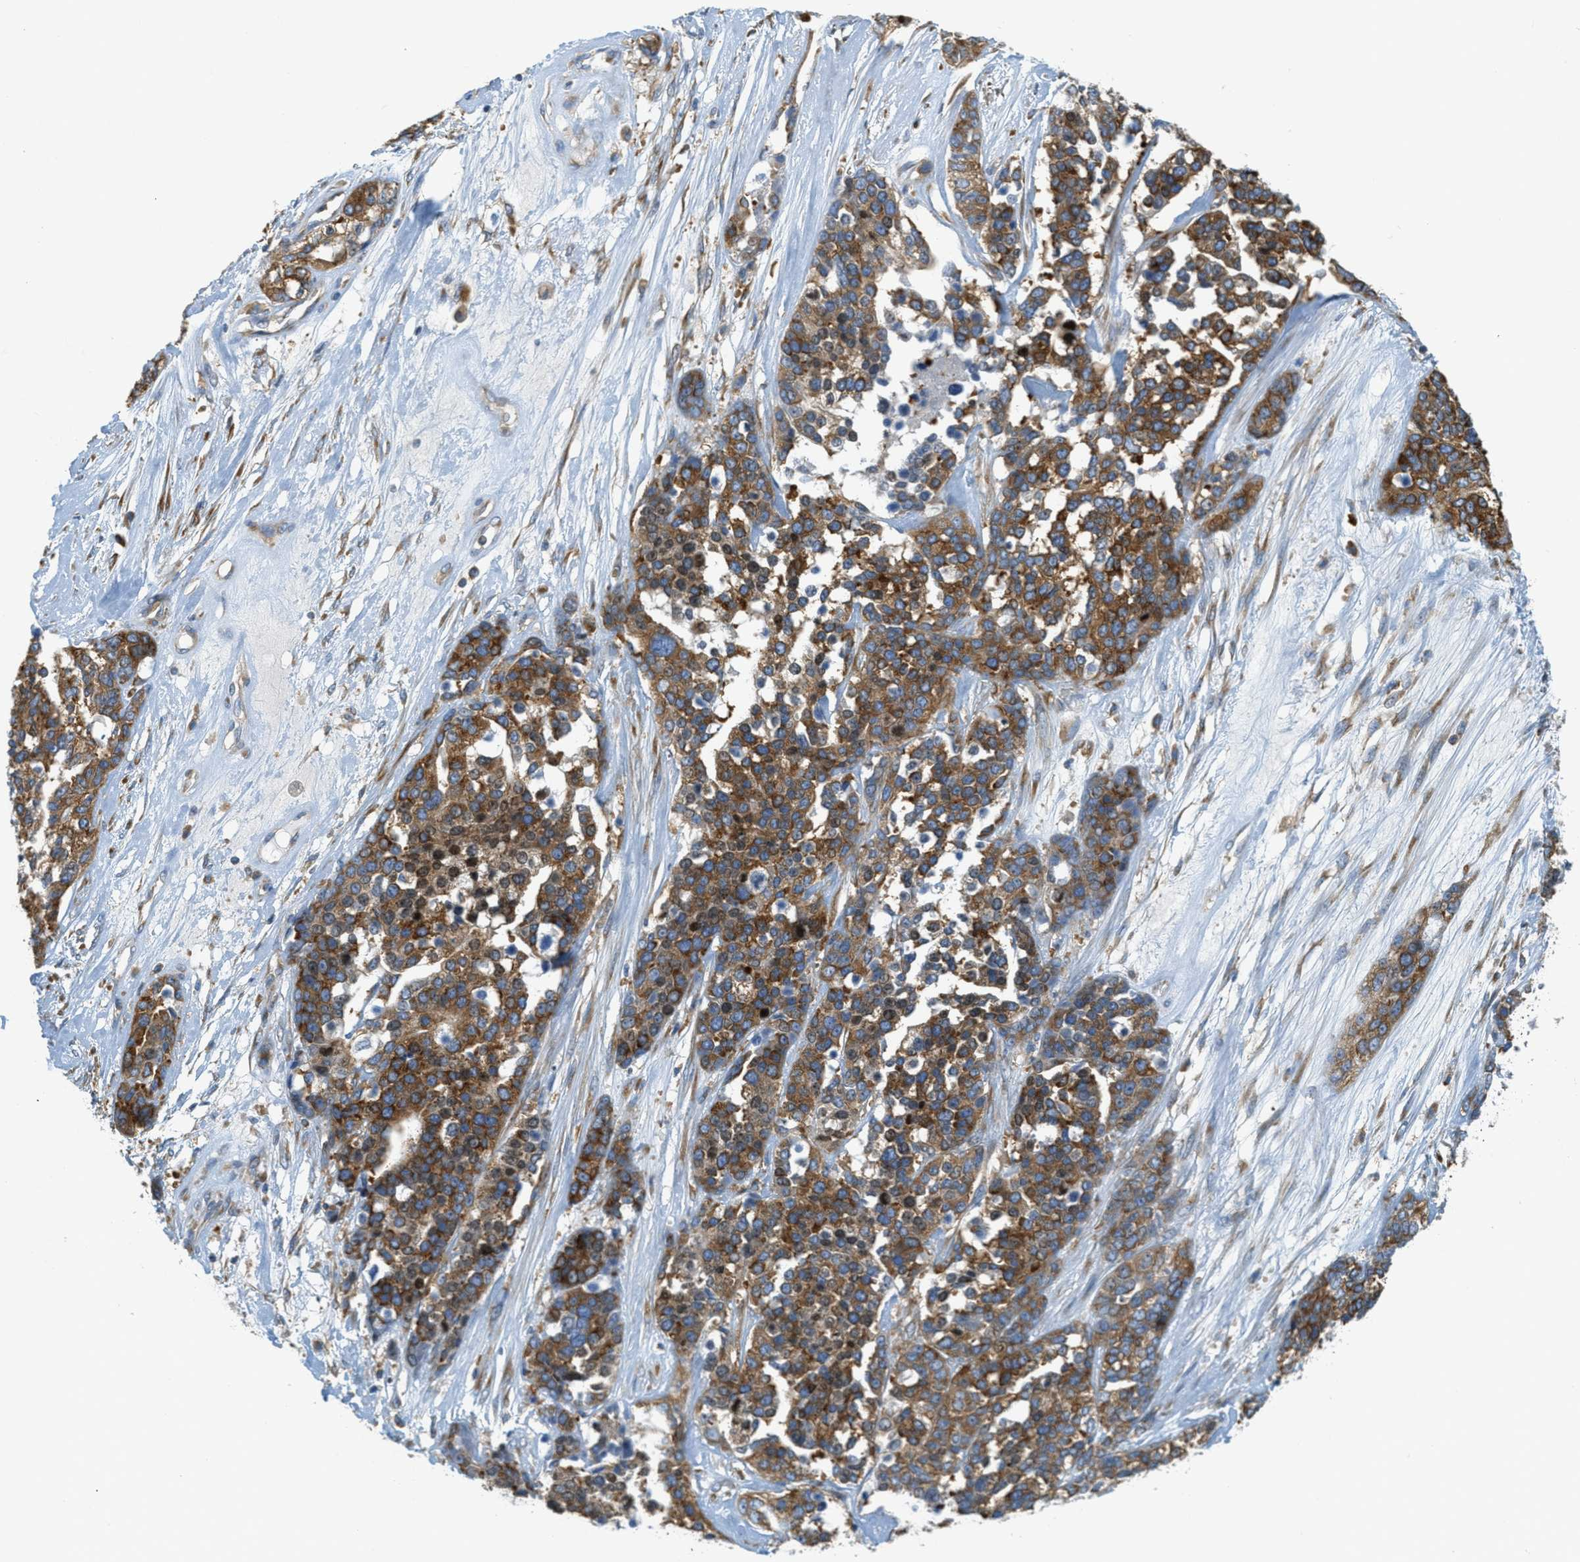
{"staining": {"intensity": "moderate", "quantity": ">75%", "location": "cytoplasmic/membranous"}, "tissue": "ovarian cancer", "cell_type": "Tumor cells", "image_type": "cancer", "snomed": [{"axis": "morphology", "description": "Cystadenocarcinoma, serous, NOS"}, {"axis": "topography", "description": "Ovary"}], "caption": "Immunohistochemical staining of ovarian cancer (serous cystadenocarcinoma) demonstrates moderate cytoplasmic/membranous protein positivity in about >75% of tumor cells.", "gene": "ABCF1", "patient": {"sex": "female", "age": 44}}